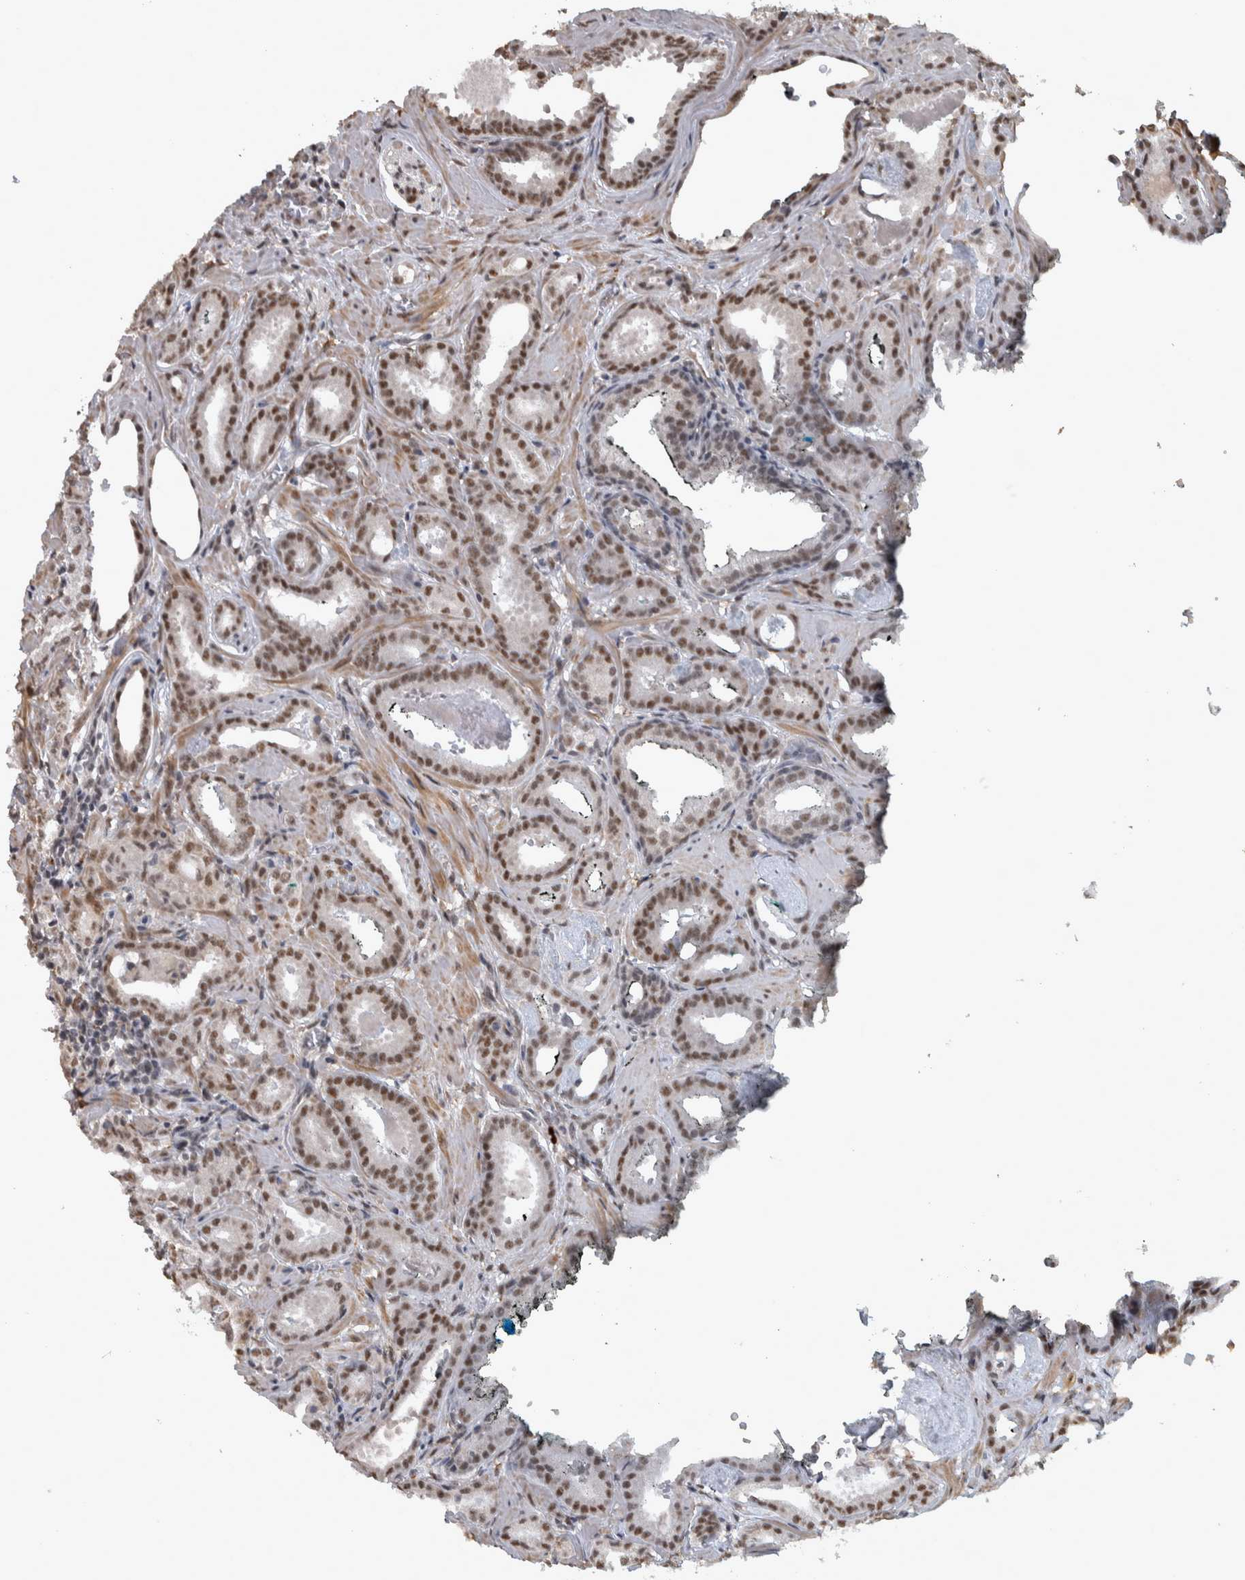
{"staining": {"intensity": "strong", "quantity": ">75%", "location": "nuclear"}, "tissue": "prostate cancer", "cell_type": "Tumor cells", "image_type": "cancer", "snomed": [{"axis": "morphology", "description": "Adenocarcinoma, Low grade"}, {"axis": "topography", "description": "Prostate"}], "caption": "IHC image of human prostate low-grade adenocarcinoma stained for a protein (brown), which demonstrates high levels of strong nuclear positivity in approximately >75% of tumor cells.", "gene": "DDX42", "patient": {"sex": "male", "age": 53}}